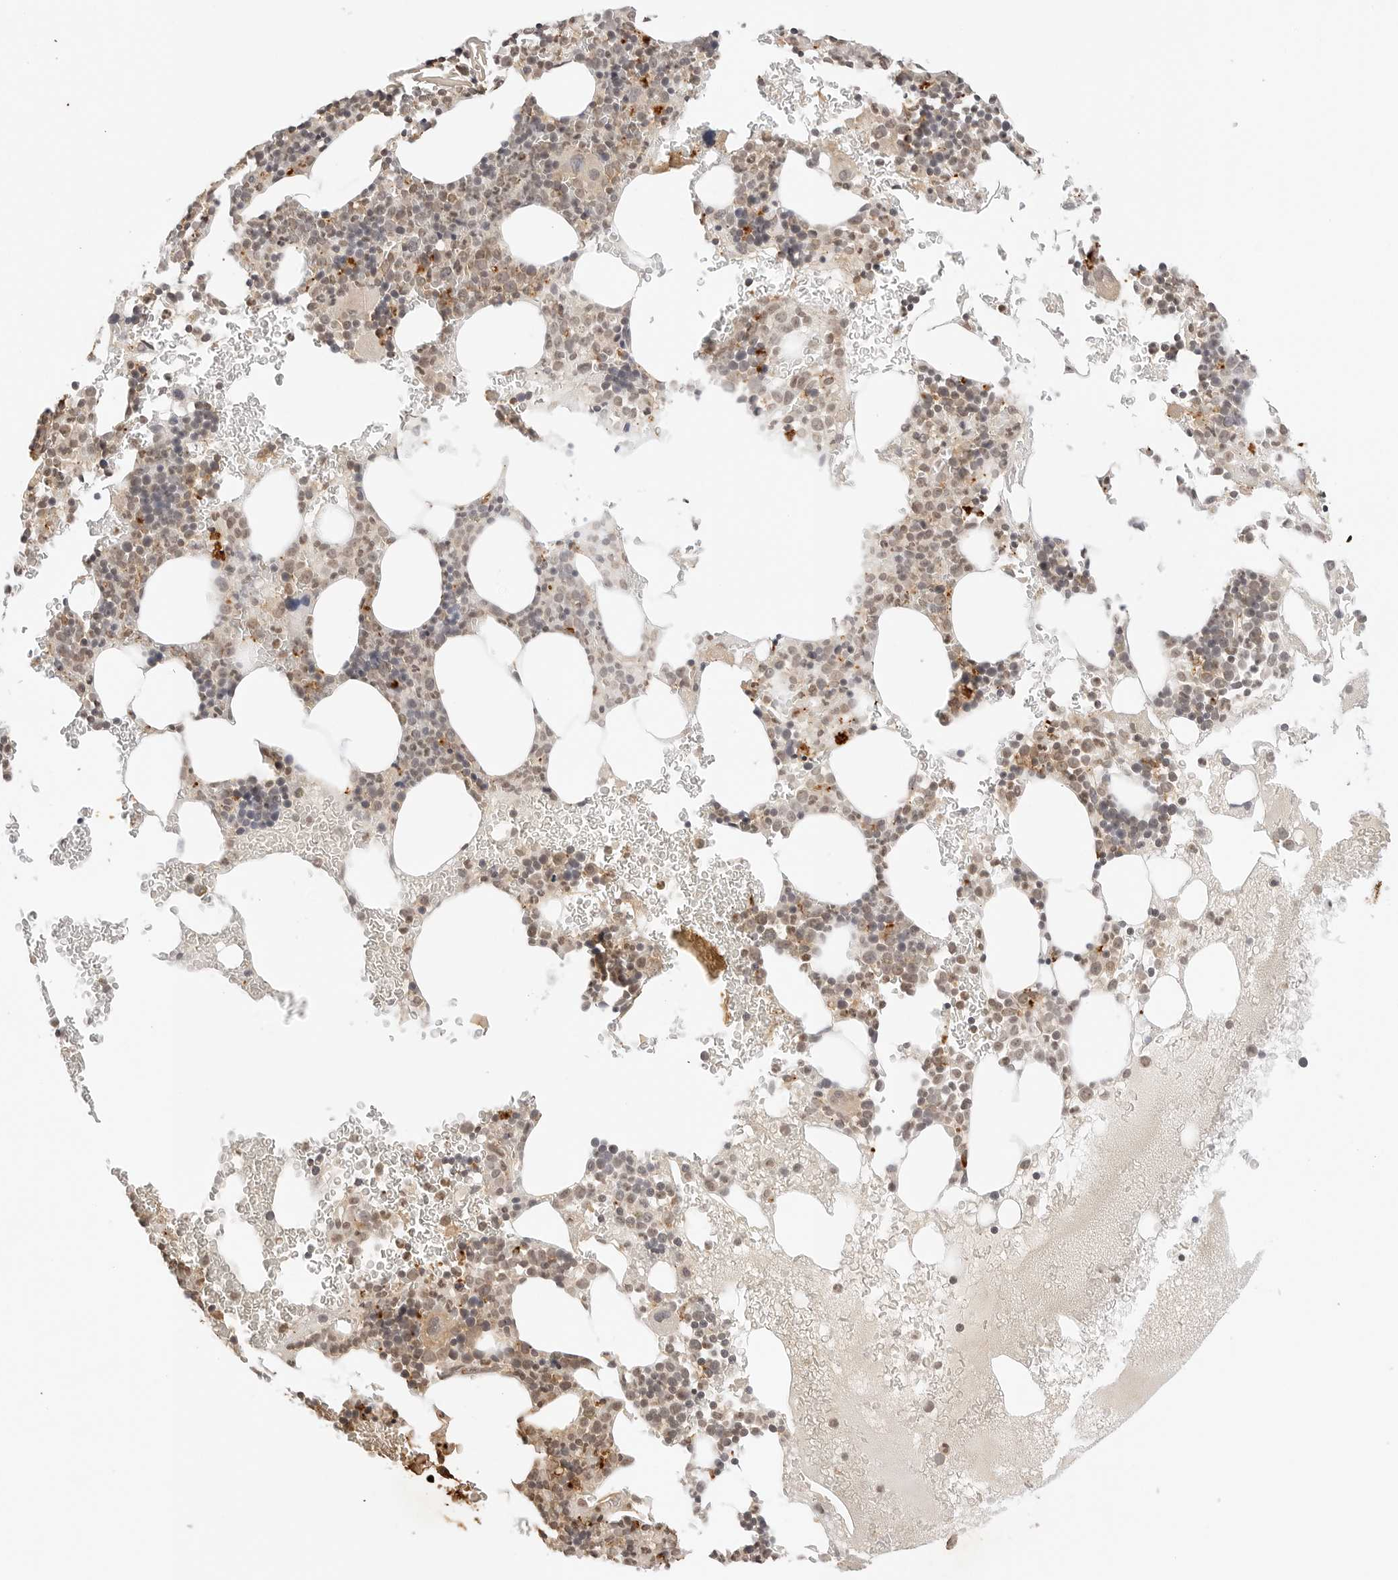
{"staining": {"intensity": "weak", "quantity": ">75%", "location": "cytoplasmic/membranous,nuclear"}, "tissue": "bone marrow", "cell_type": "Hematopoietic cells", "image_type": "normal", "snomed": [{"axis": "morphology", "description": "Normal tissue, NOS"}, {"axis": "topography", "description": "Bone marrow"}], "caption": "Immunohistochemical staining of normal bone marrow exhibits weak cytoplasmic/membranous,nuclear protein staining in about >75% of hematopoietic cells.", "gene": "EPHA1", "patient": {"sex": "male", "age": 73}}